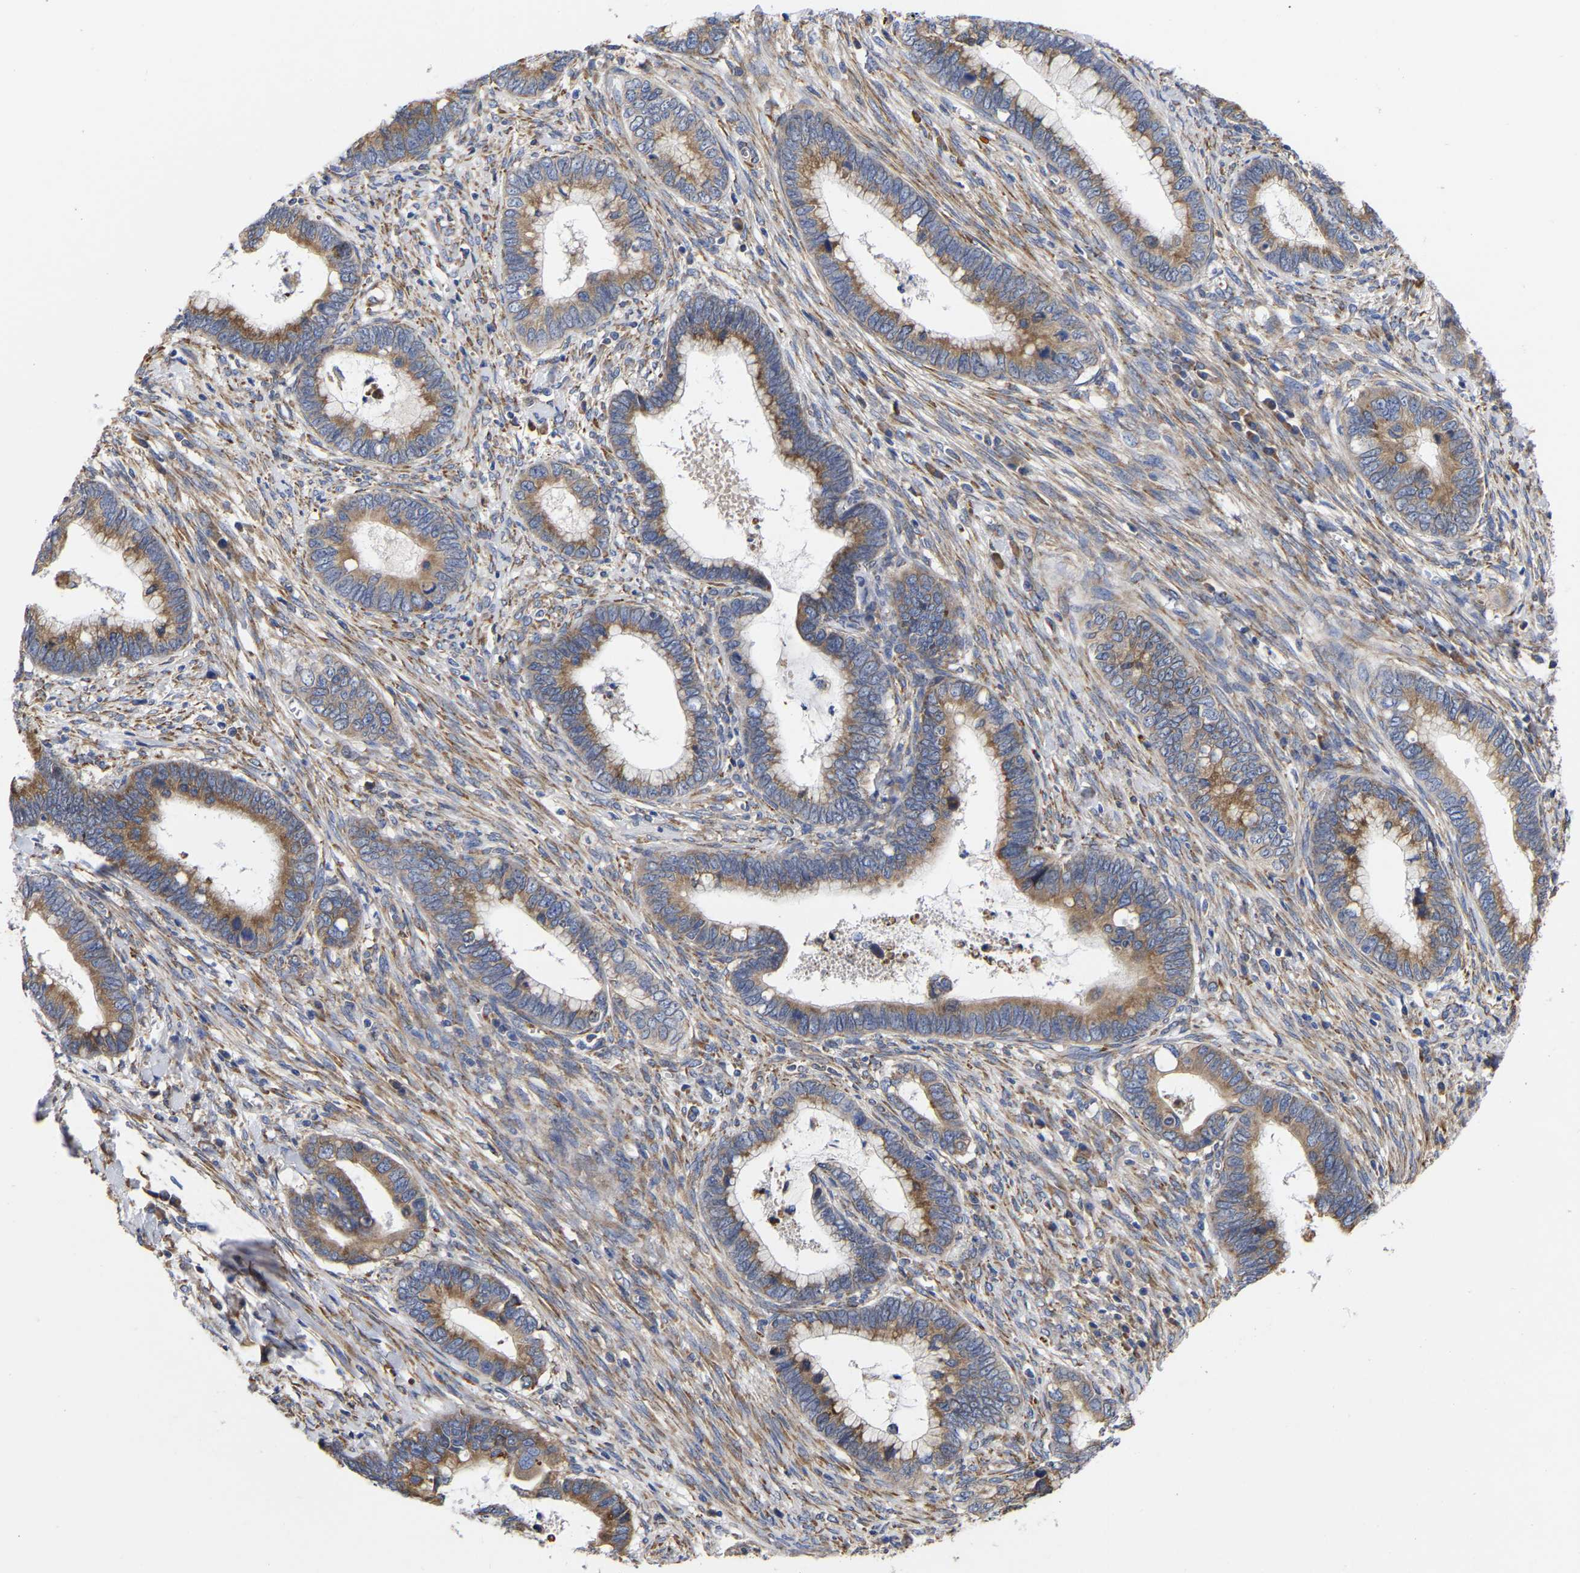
{"staining": {"intensity": "moderate", "quantity": ">75%", "location": "cytoplasmic/membranous"}, "tissue": "cervical cancer", "cell_type": "Tumor cells", "image_type": "cancer", "snomed": [{"axis": "morphology", "description": "Adenocarcinoma, NOS"}, {"axis": "topography", "description": "Cervix"}], "caption": "Immunohistochemistry histopathology image of cervical cancer stained for a protein (brown), which exhibits medium levels of moderate cytoplasmic/membranous expression in approximately >75% of tumor cells.", "gene": "CFAP298", "patient": {"sex": "female", "age": 44}}